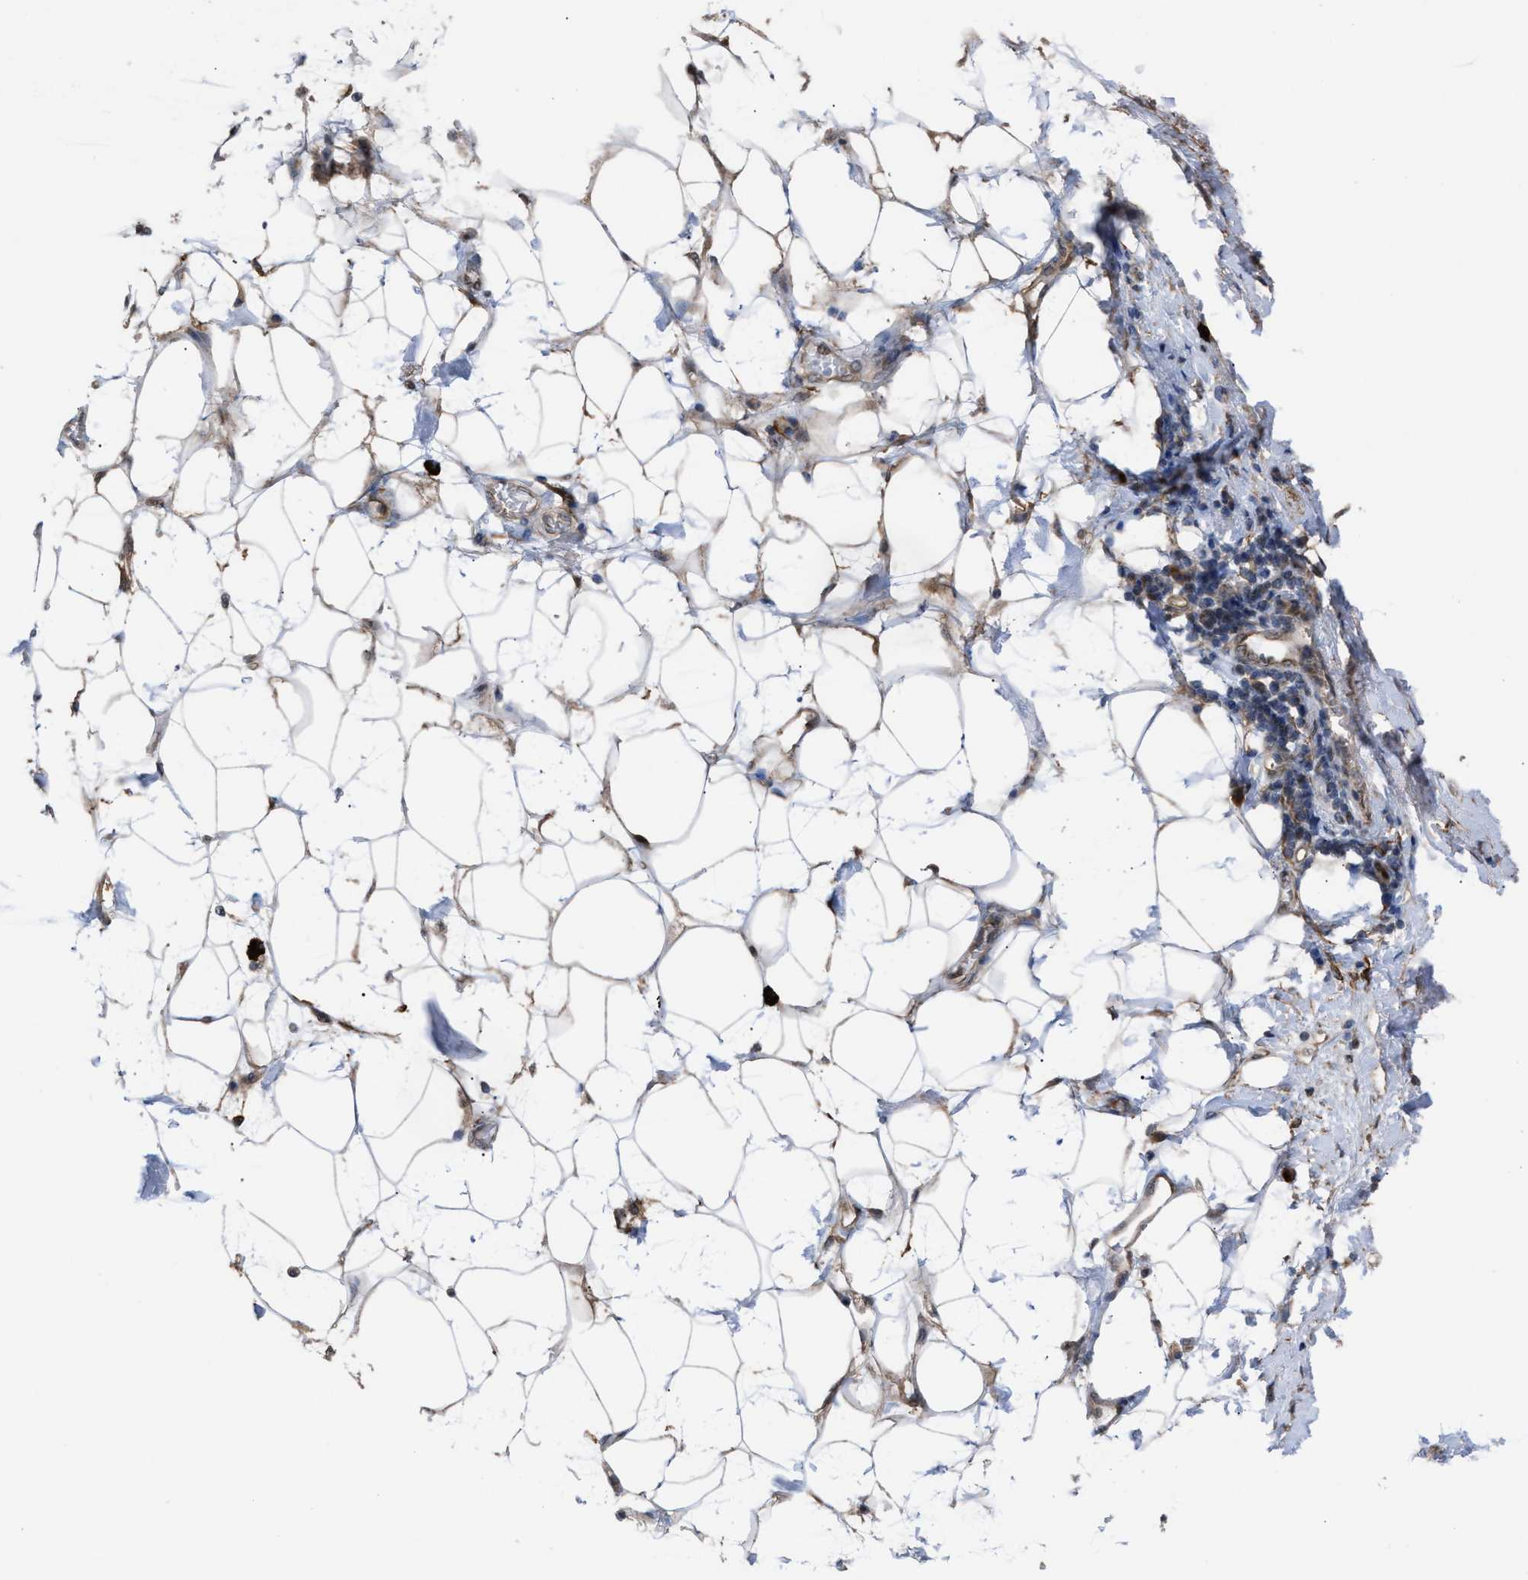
{"staining": {"intensity": "negative", "quantity": "none", "location": "none"}, "tissue": "adipose tissue", "cell_type": "Adipocytes", "image_type": "normal", "snomed": [{"axis": "morphology", "description": "Normal tissue, NOS"}, {"axis": "morphology", "description": "Adenocarcinoma, NOS"}, {"axis": "topography", "description": "Duodenum"}, {"axis": "topography", "description": "Peripheral nerve tissue"}], "caption": "Human adipose tissue stained for a protein using immunohistochemistry displays no expression in adipocytes.", "gene": "TP53BP2", "patient": {"sex": "female", "age": 60}}